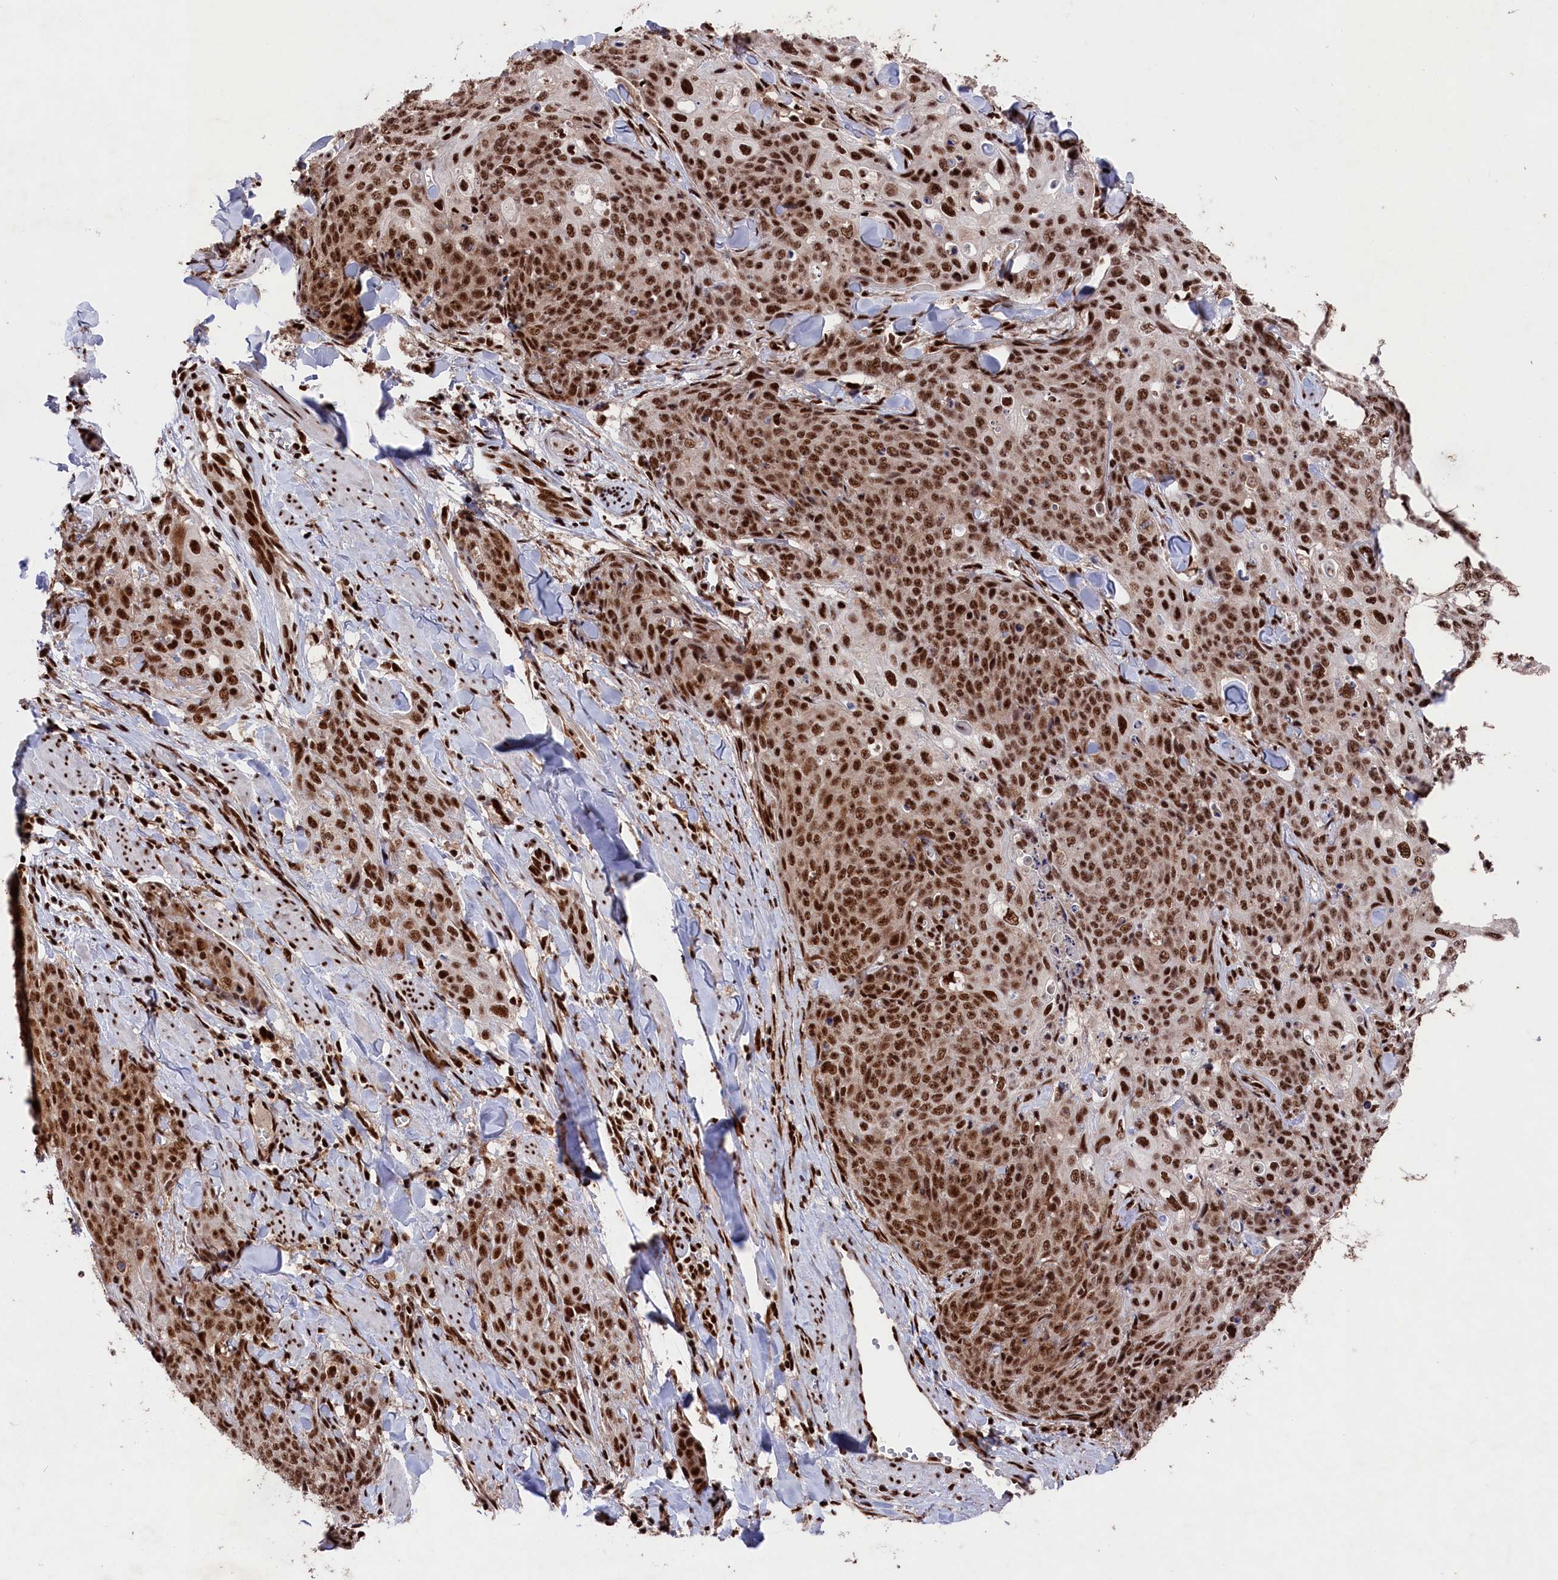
{"staining": {"intensity": "strong", "quantity": ">75%", "location": "nuclear"}, "tissue": "skin cancer", "cell_type": "Tumor cells", "image_type": "cancer", "snomed": [{"axis": "morphology", "description": "Squamous cell carcinoma, NOS"}, {"axis": "topography", "description": "Skin"}, {"axis": "topography", "description": "Vulva"}], "caption": "Immunohistochemical staining of squamous cell carcinoma (skin) displays high levels of strong nuclear protein staining in about >75% of tumor cells.", "gene": "PRPF31", "patient": {"sex": "female", "age": 85}}